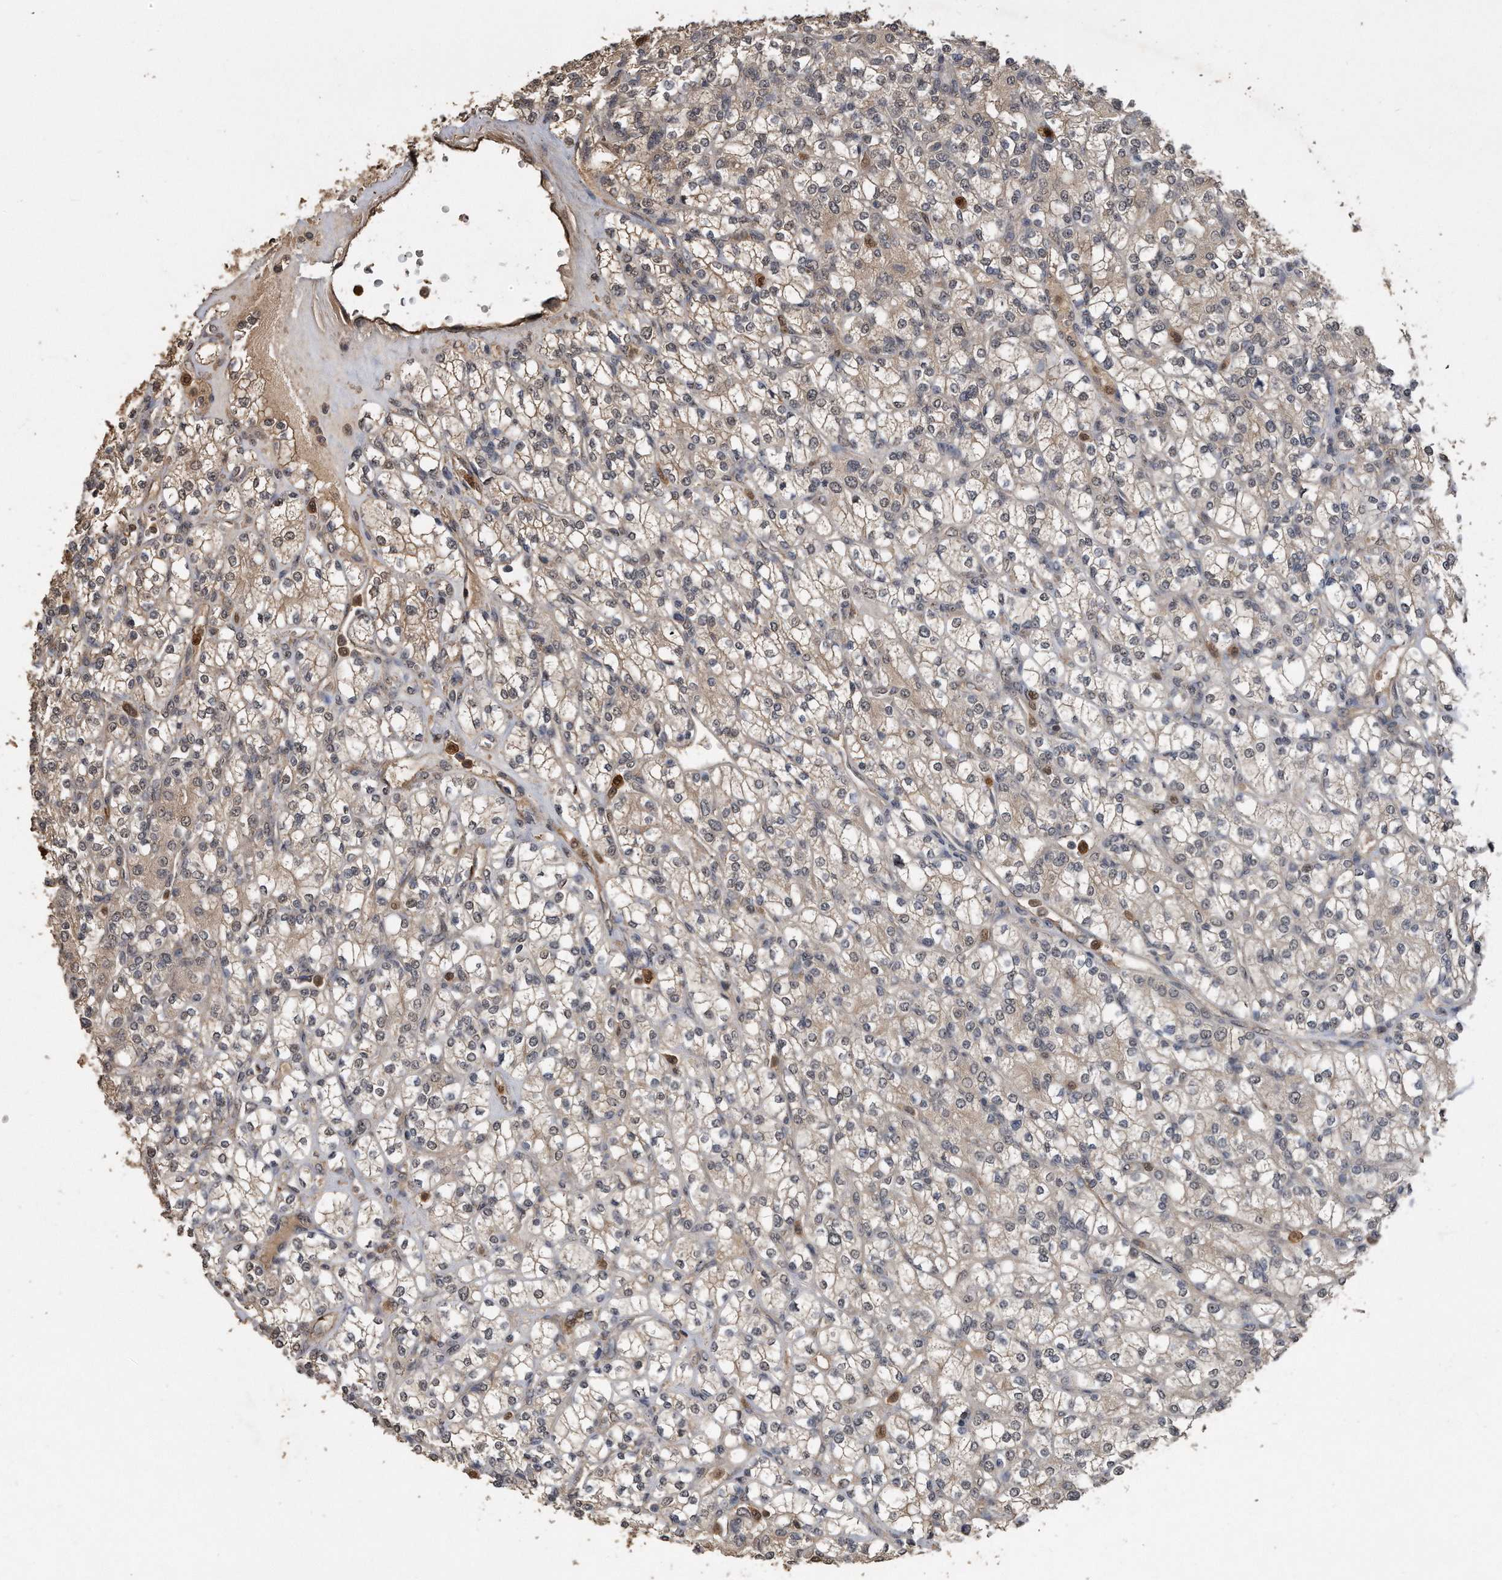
{"staining": {"intensity": "weak", "quantity": "<25%", "location": "cytoplasmic/membranous,nuclear"}, "tissue": "renal cancer", "cell_type": "Tumor cells", "image_type": "cancer", "snomed": [{"axis": "morphology", "description": "Adenocarcinoma, NOS"}, {"axis": "topography", "description": "Kidney"}], "caption": "Human renal adenocarcinoma stained for a protein using immunohistochemistry (IHC) reveals no positivity in tumor cells.", "gene": "PELO", "patient": {"sex": "male", "age": 77}}